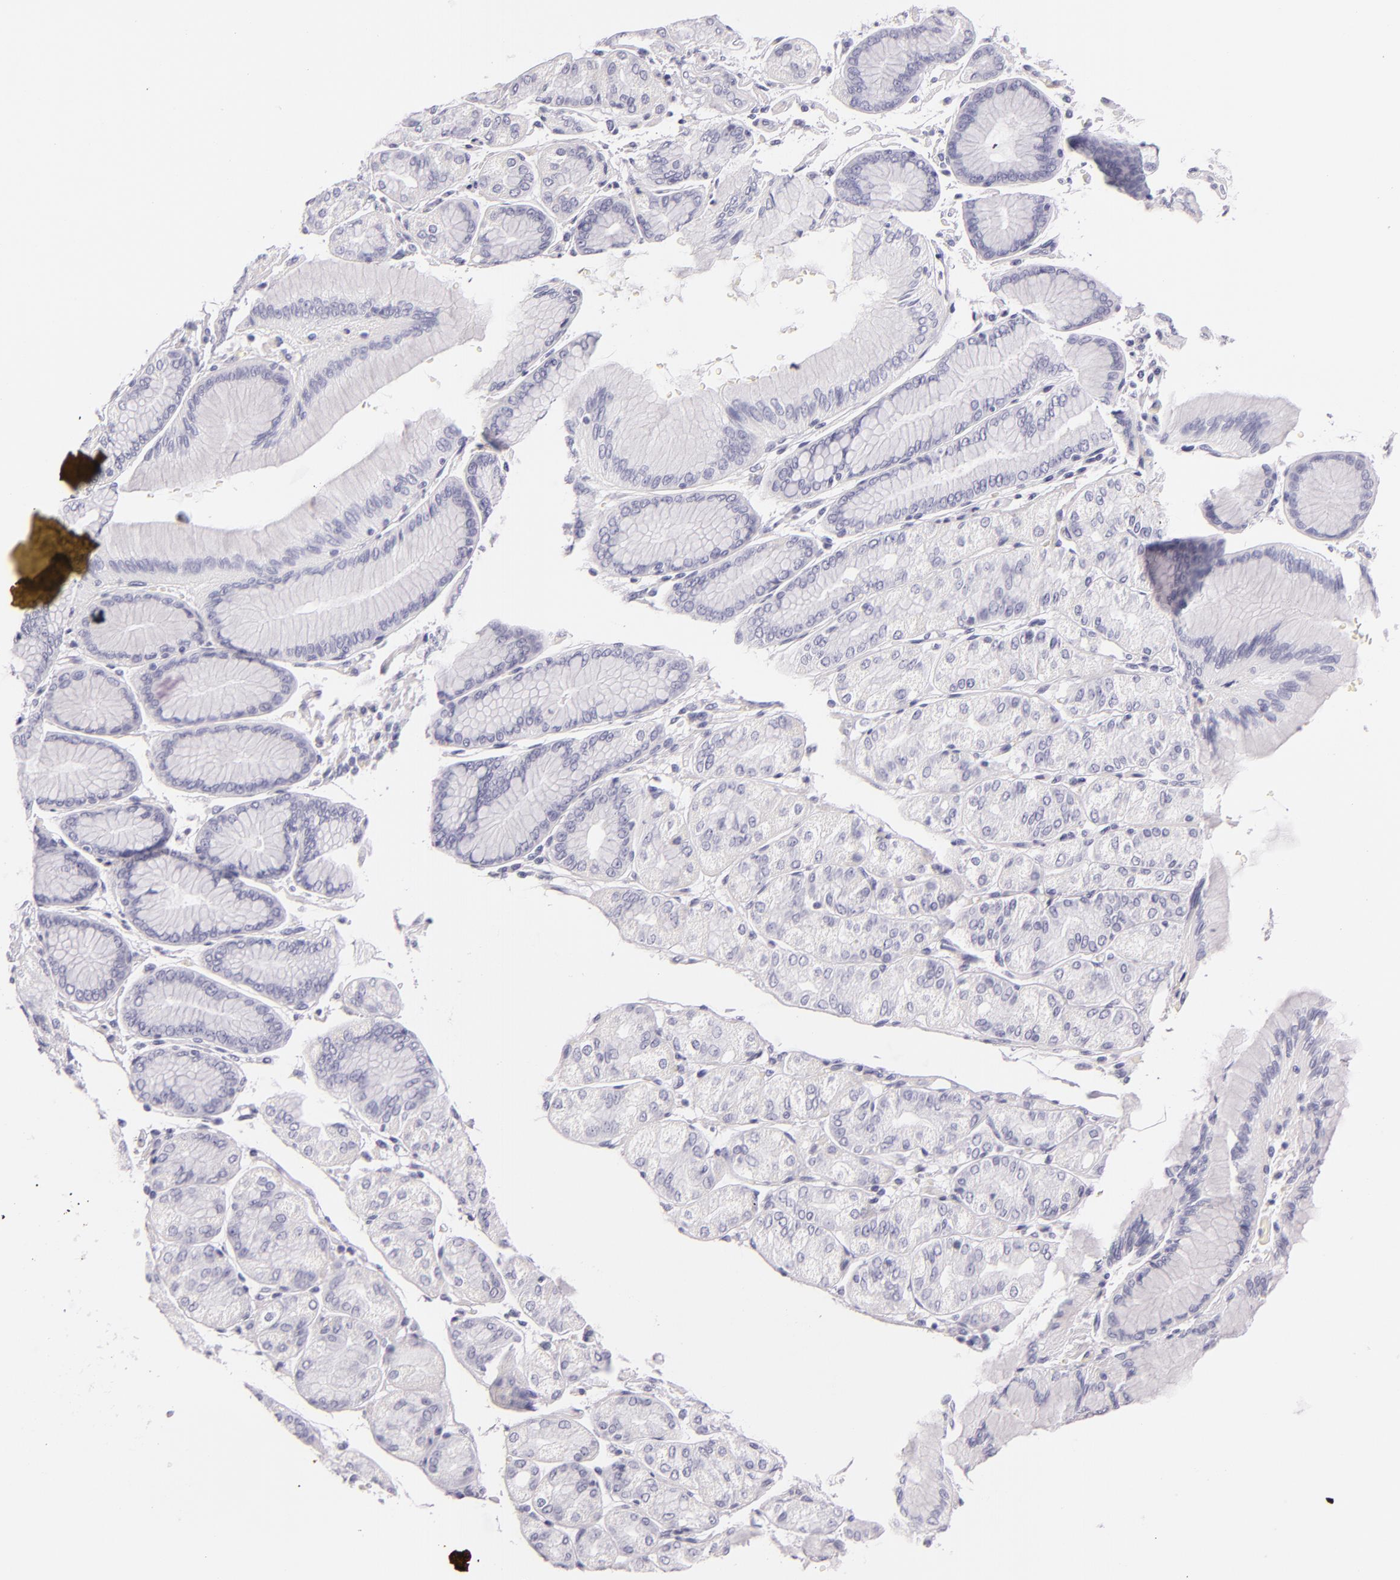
{"staining": {"intensity": "negative", "quantity": "none", "location": "none"}, "tissue": "stomach cancer", "cell_type": "Tumor cells", "image_type": "cancer", "snomed": [{"axis": "morphology", "description": "Adenocarcinoma, NOS"}, {"axis": "topography", "description": "Stomach, upper"}], "caption": "Stomach cancer was stained to show a protein in brown. There is no significant staining in tumor cells.", "gene": "INA", "patient": {"sex": "female", "age": 50}}